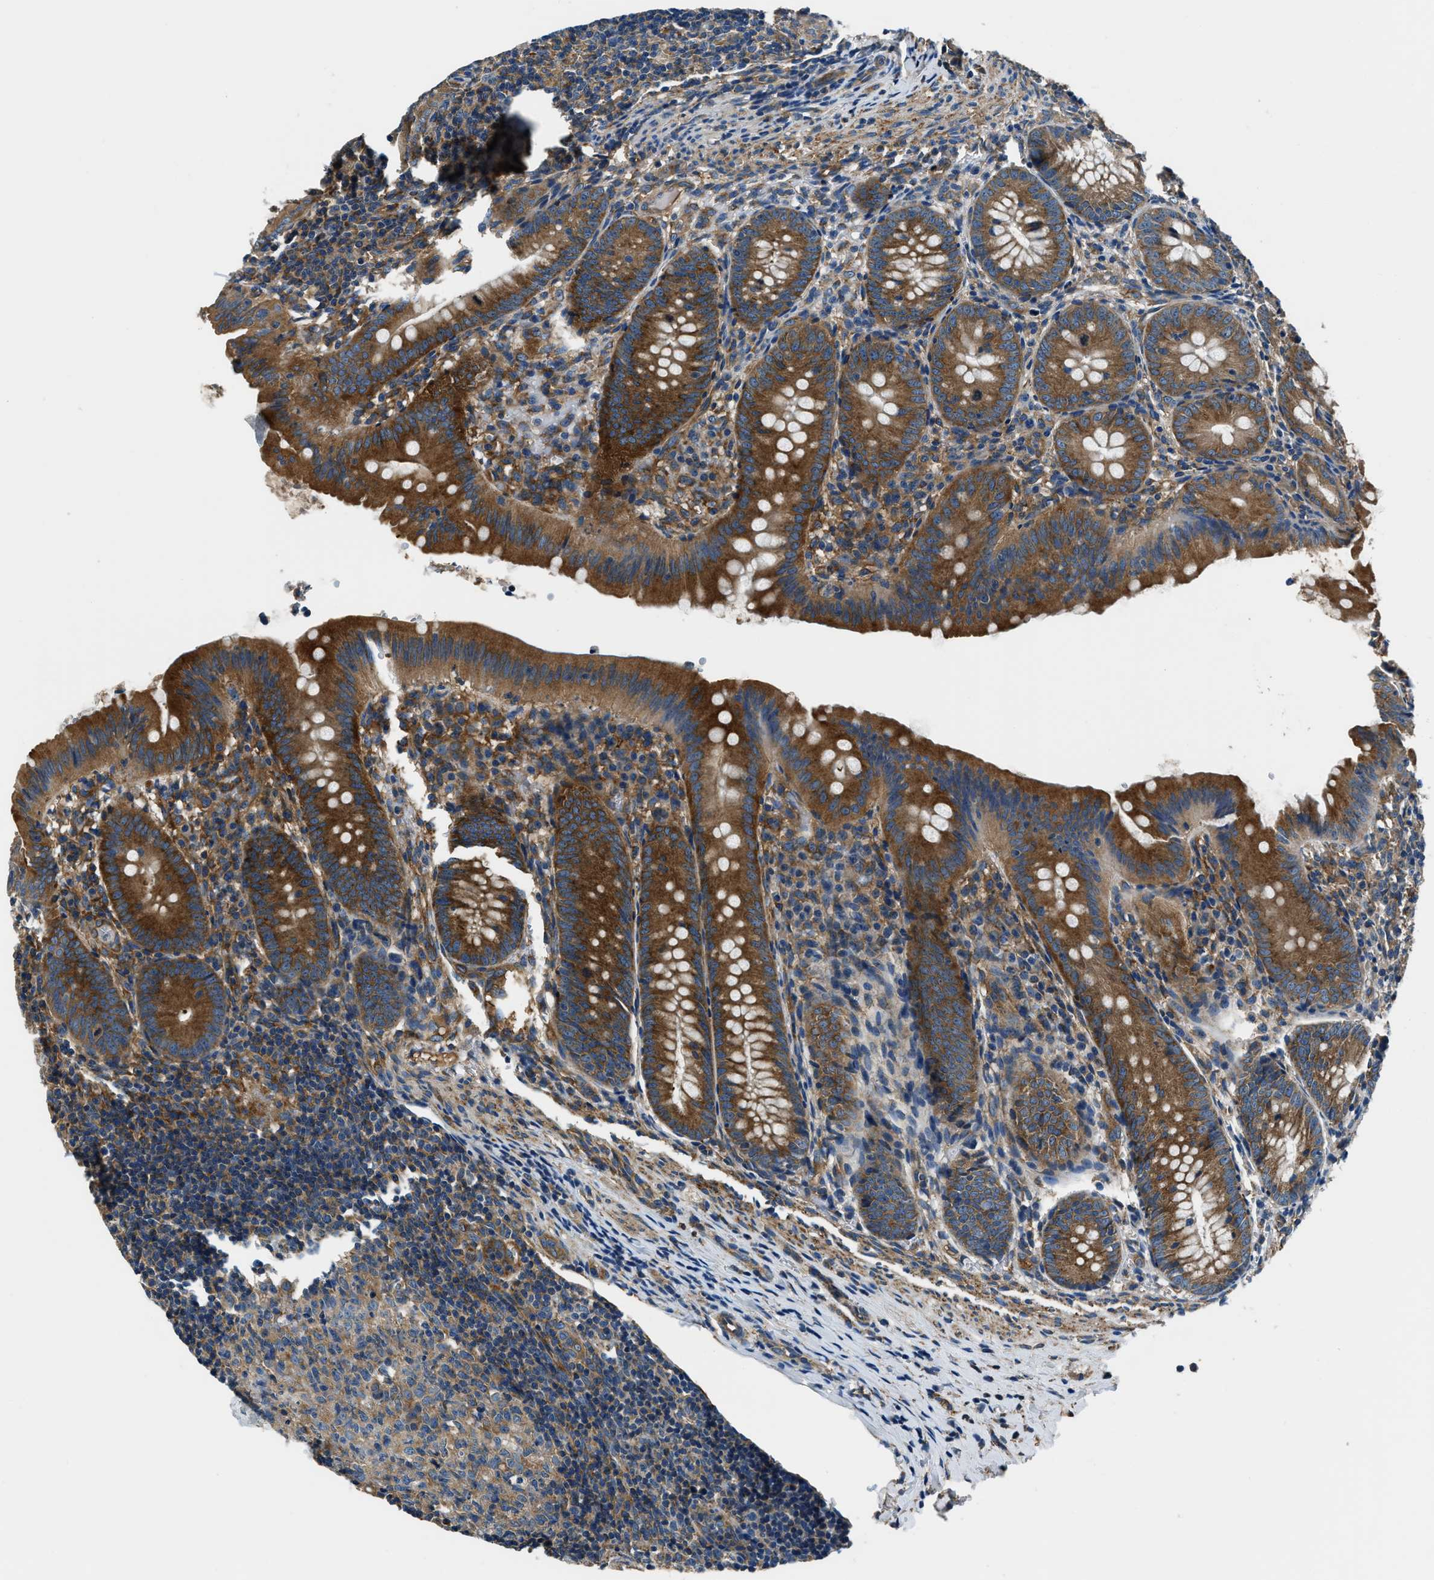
{"staining": {"intensity": "strong", "quantity": ">75%", "location": "cytoplasmic/membranous"}, "tissue": "appendix", "cell_type": "Glandular cells", "image_type": "normal", "snomed": [{"axis": "morphology", "description": "Normal tissue, NOS"}, {"axis": "topography", "description": "Appendix"}], "caption": "Protein positivity by immunohistochemistry exhibits strong cytoplasmic/membranous staining in approximately >75% of glandular cells in normal appendix. (DAB (3,3'-diaminobenzidine) IHC, brown staining for protein, blue staining for nuclei).", "gene": "EEA1", "patient": {"sex": "male", "age": 1}}